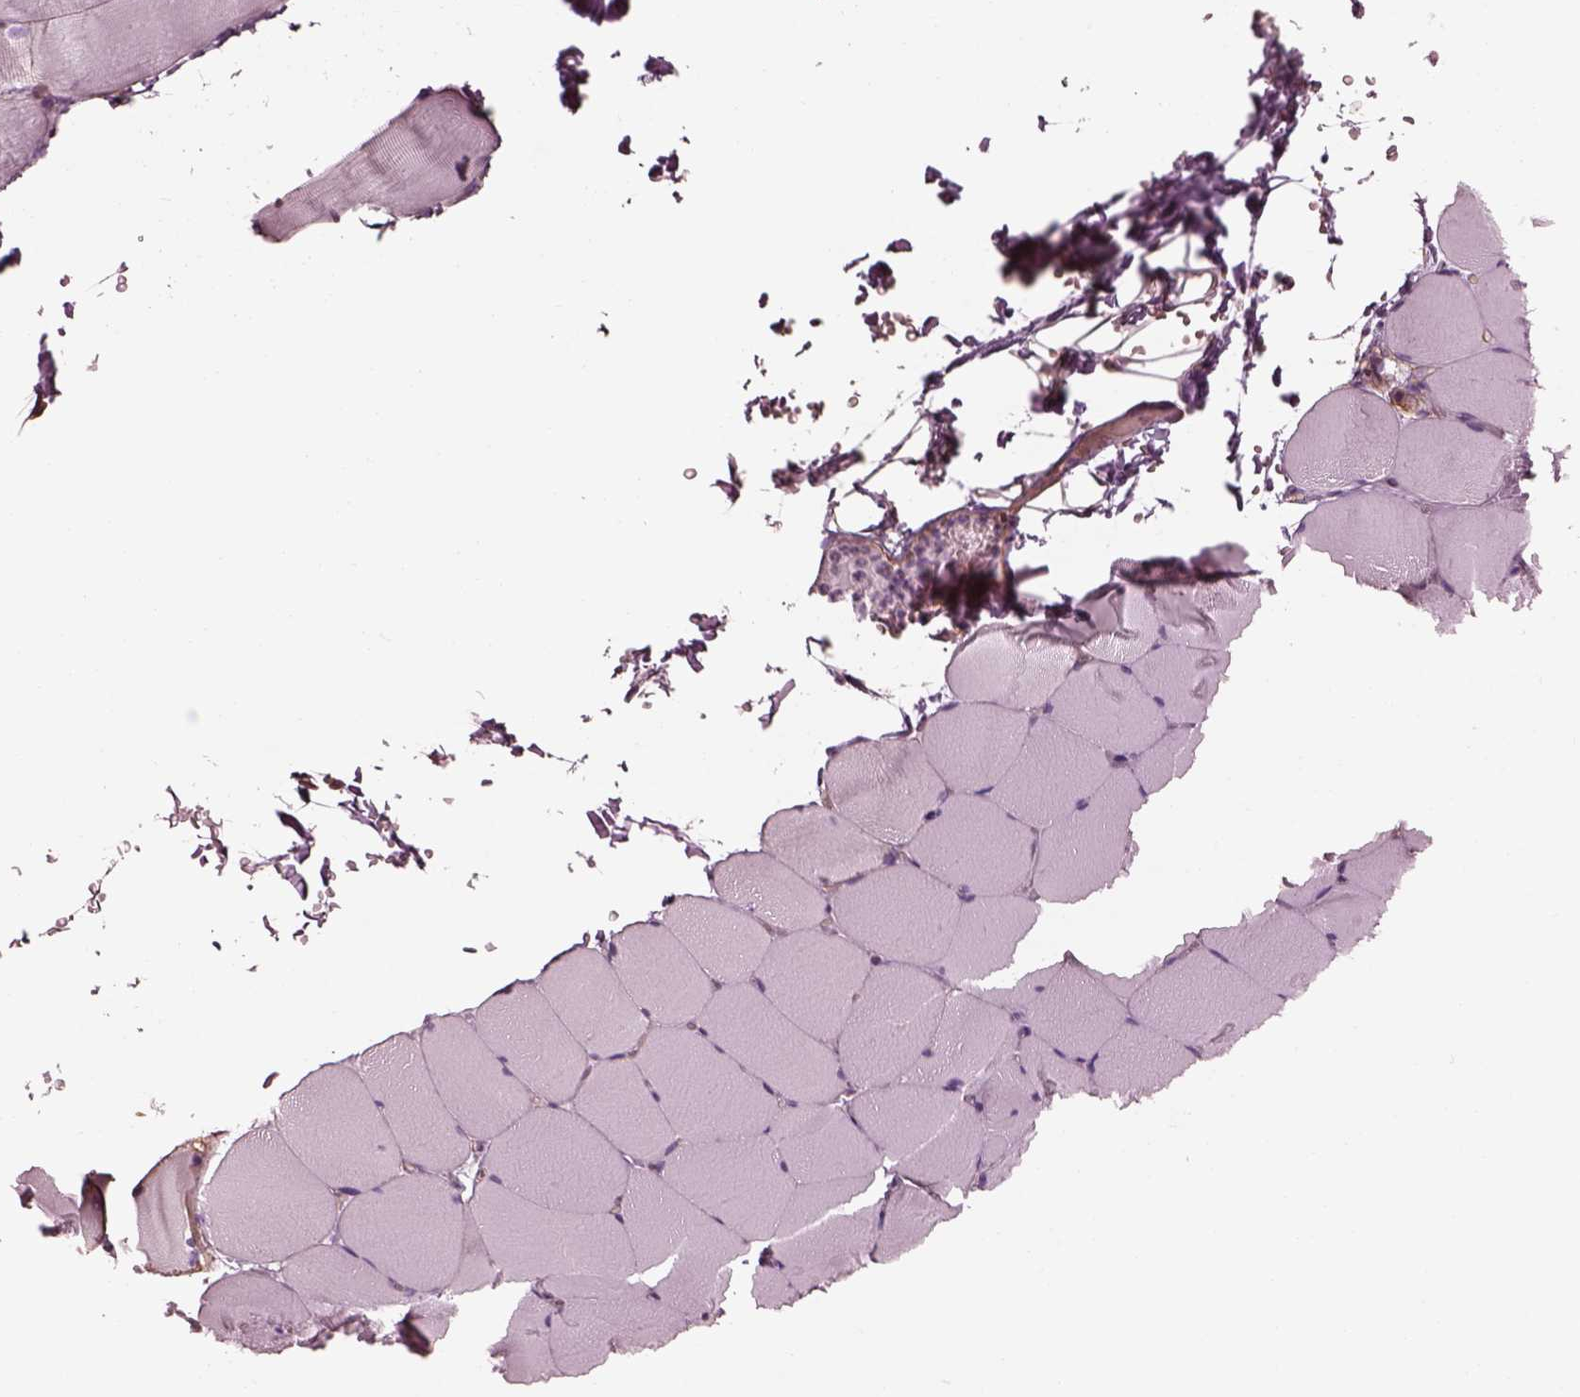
{"staining": {"intensity": "negative", "quantity": "none", "location": "none"}, "tissue": "skeletal muscle", "cell_type": "Myocytes", "image_type": "normal", "snomed": [{"axis": "morphology", "description": "Normal tissue, NOS"}, {"axis": "topography", "description": "Skeletal muscle"}], "caption": "DAB immunohistochemical staining of unremarkable human skeletal muscle shows no significant expression in myocytes.", "gene": "ELAPOR1", "patient": {"sex": "female", "age": 37}}